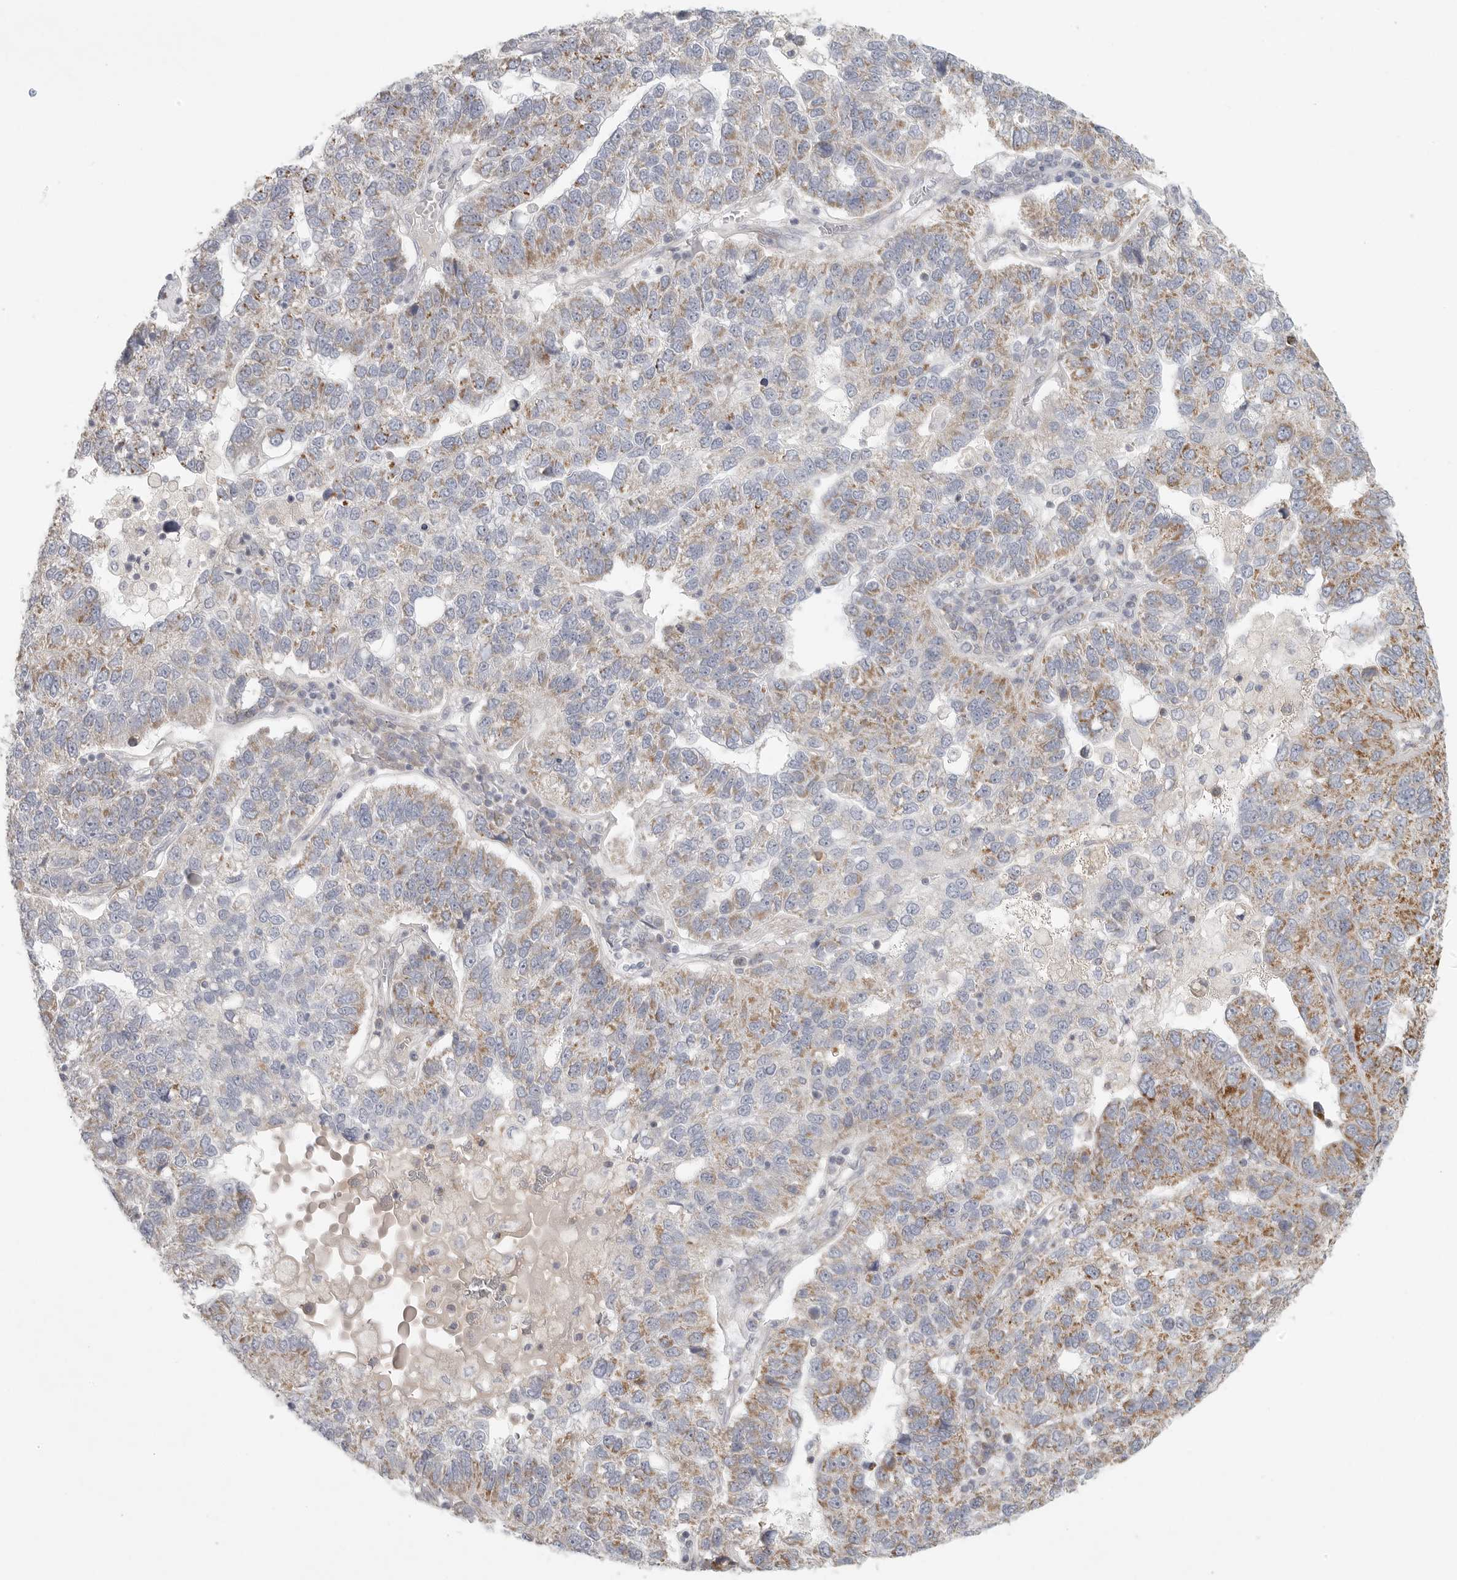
{"staining": {"intensity": "moderate", "quantity": ">75%", "location": "cytoplasmic/membranous"}, "tissue": "pancreatic cancer", "cell_type": "Tumor cells", "image_type": "cancer", "snomed": [{"axis": "morphology", "description": "Adenocarcinoma, NOS"}, {"axis": "topography", "description": "Pancreas"}], "caption": "Protein staining of adenocarcinoma (pancreatic) tissue shows moderate cytoplasmic/membranous positivity in about >75% of tumor cells. The staining was performed using DAB to visualize the protein expression in brown, while the nuclei were stained in blue with hematoxylin (Magnification: 20x).", "gene": "SLC25A26", "patient": {"sex": "female", "age": 61}}